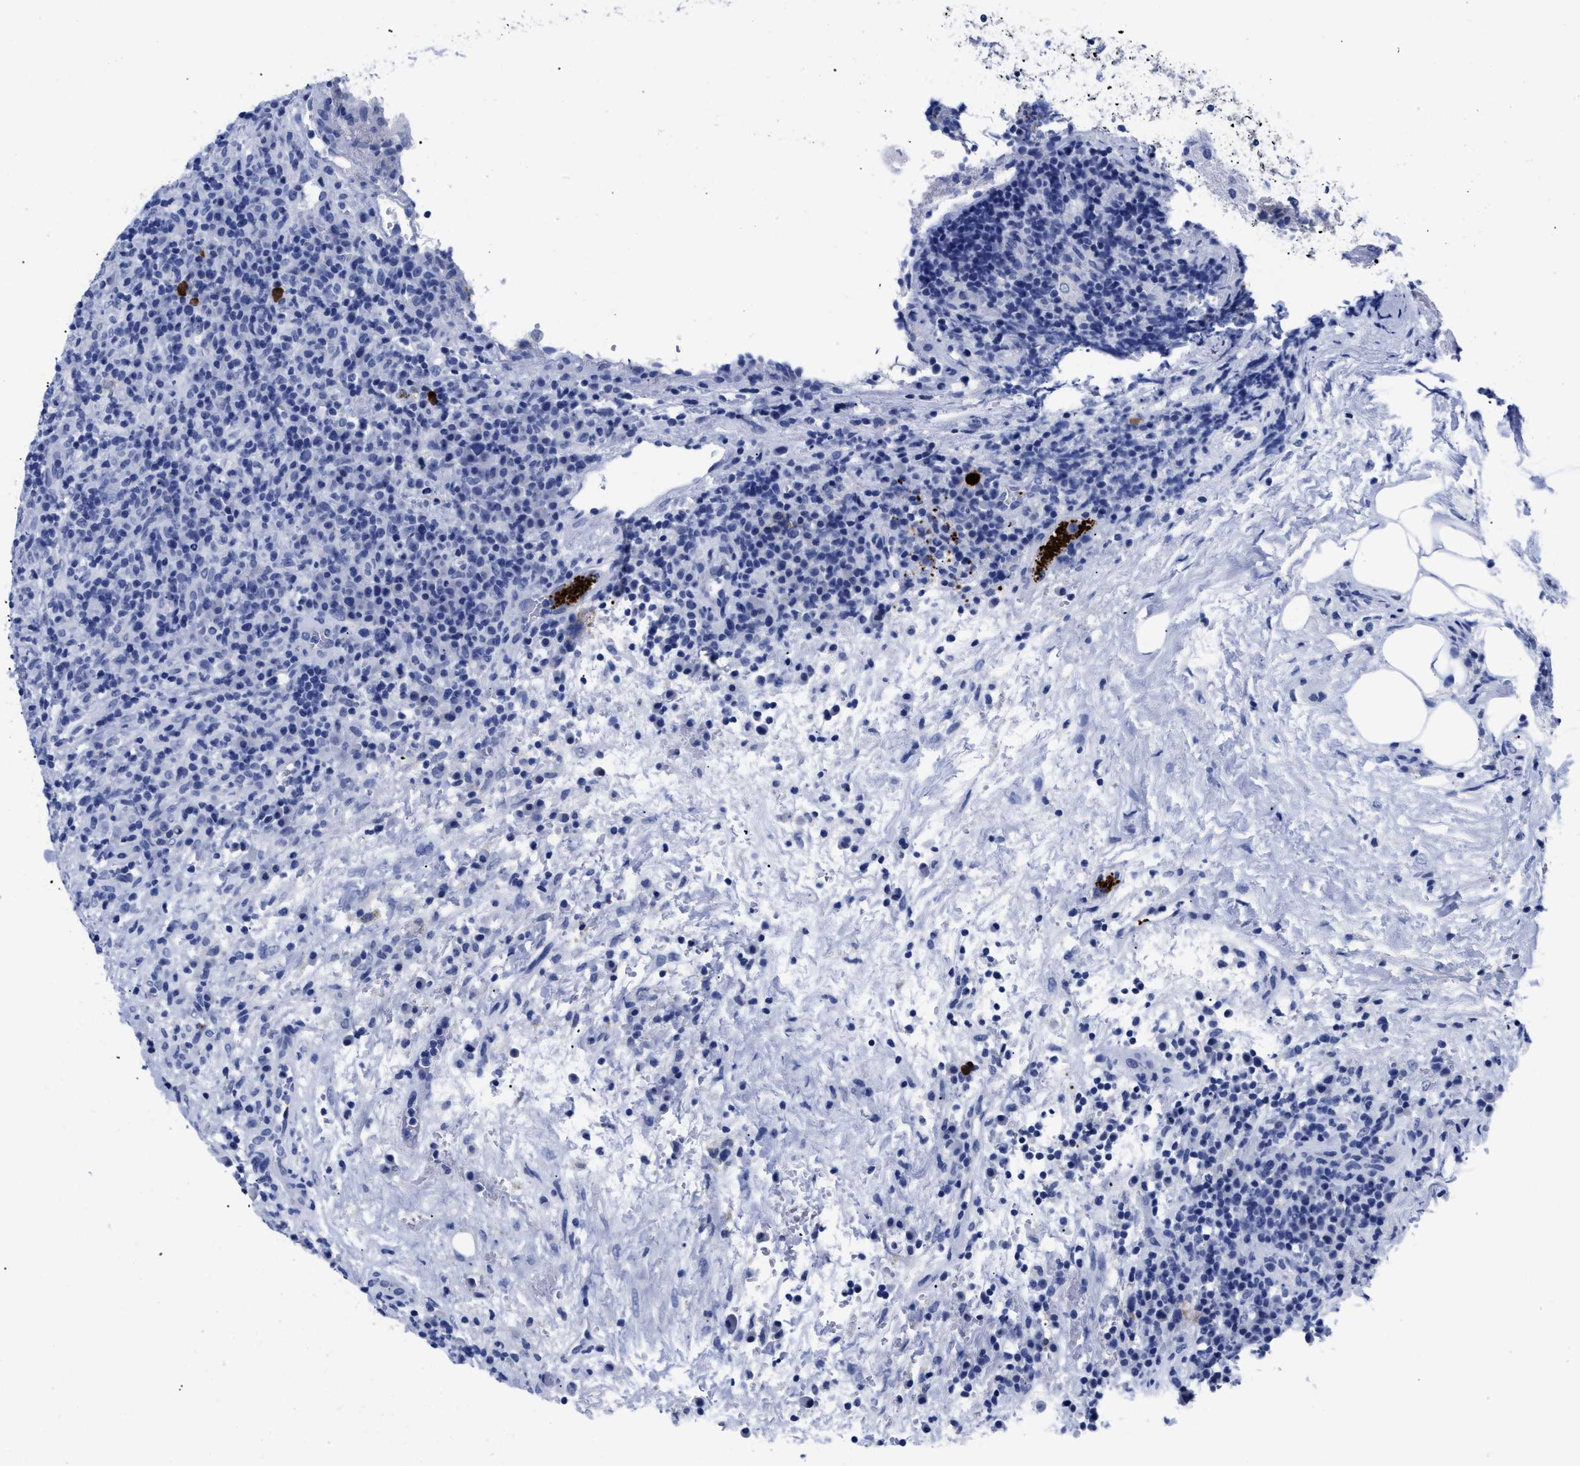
{"staining": {"intensity": "negative", "quantity": "none", "location": "none"}, "tissue": "lymphoma", "cell_type": "Tumor cells", "image_type": "cancer", "snomed": [{"axis": "morphology", "description": "Malignant lymphoma, non-Hodgkin's type, High grade"}, {"axis": "topography", "description": "Lymph node"}], "caption": "Tumor cells show no significant protein staining in lymphoma.", "gene": "TREML1", "patient": {"sex": "female", "age": 76}}